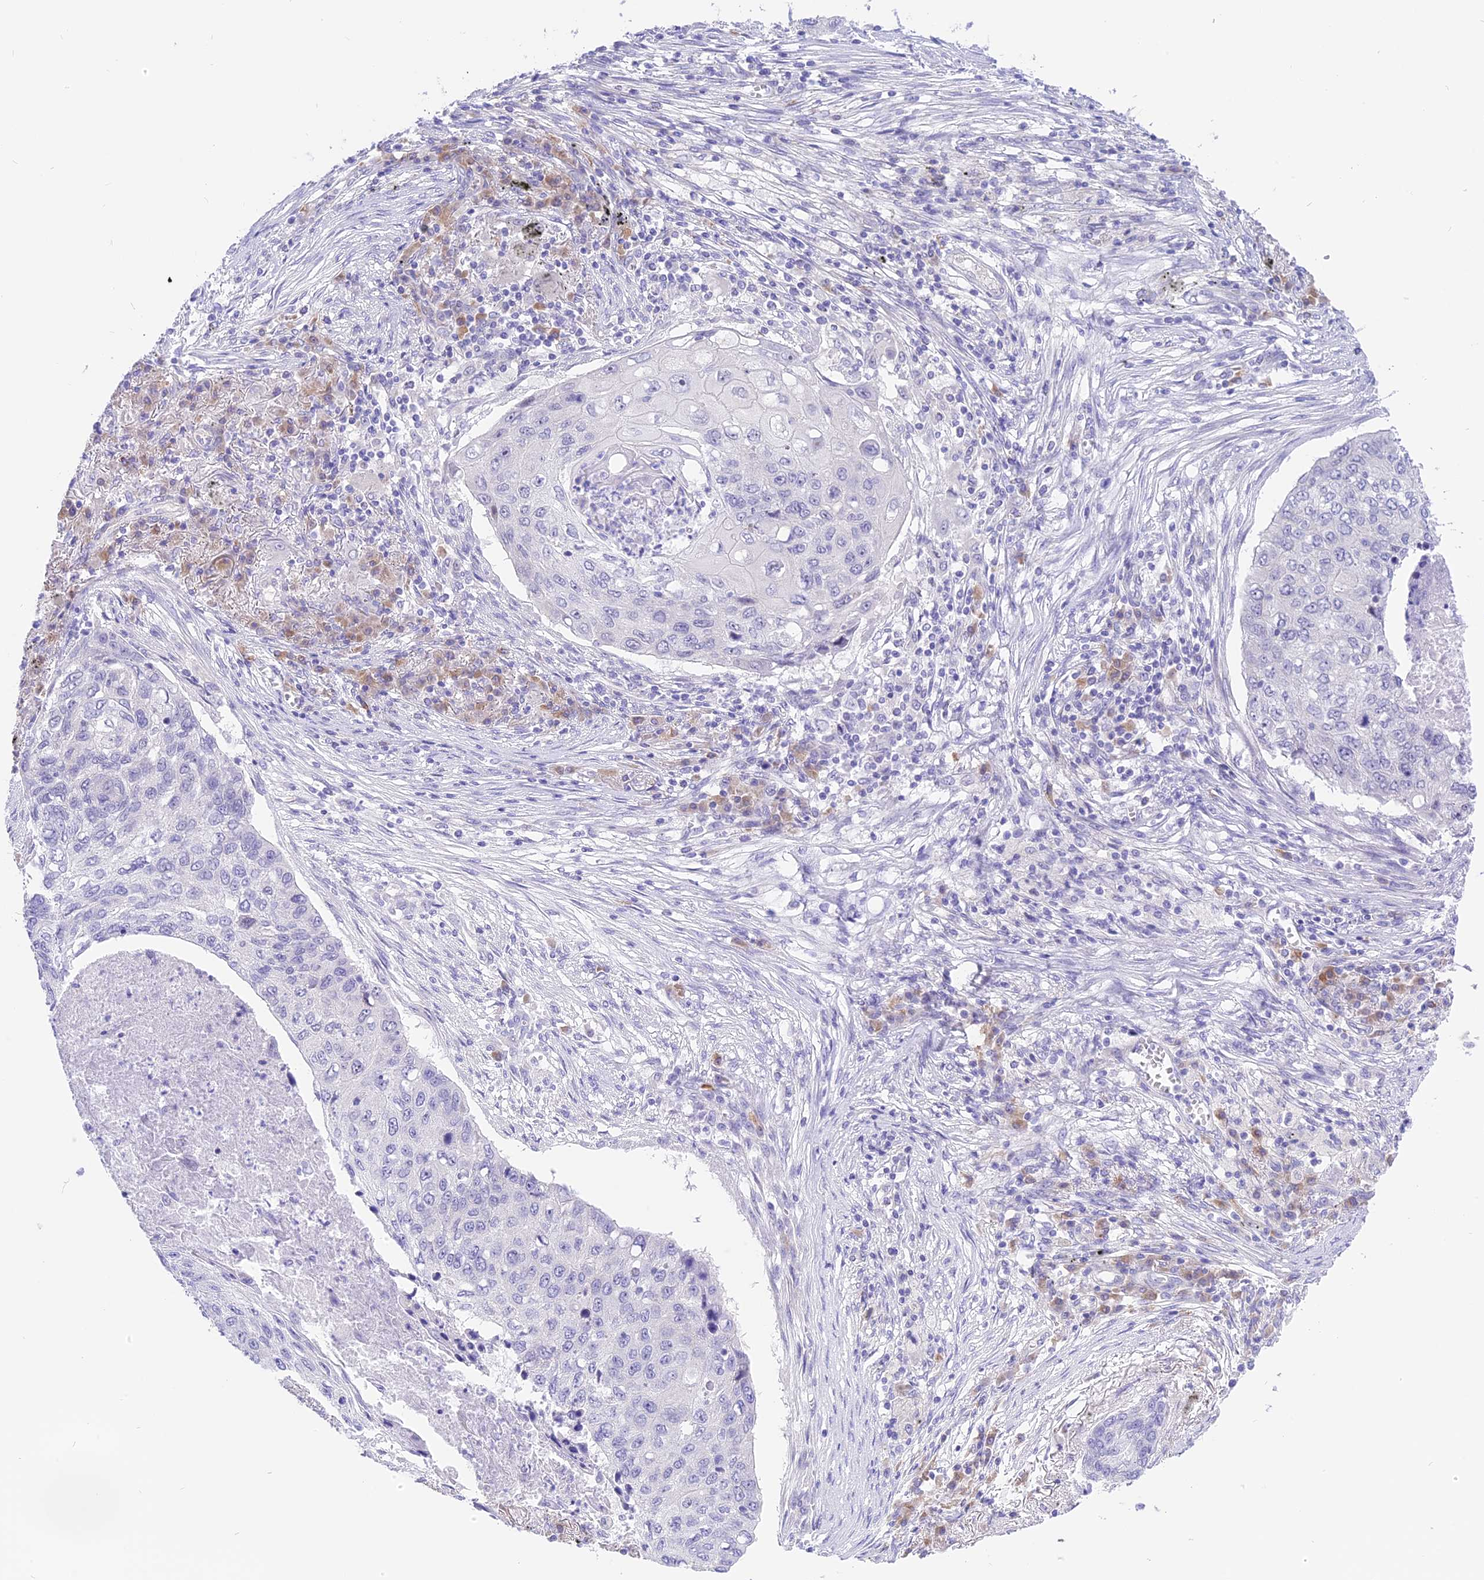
{"staining": {"intensity": "negative", "quantity": "none", "location": "none"}, "tissue": "lung cancer", "cell_type": "Tumor cells", "image_type": "cancer", "snomed": [{"axis": "morphology", "description": "Squamous cell carcinoma, NOS"}, {"axis": "topography", "description": "Lung"}], "caption": "Photomicrograph shows no protein expression in tumor cells of squamous cell carcinoma (lung) tissue. The staining was performed using DAB (3,3'-diaminobenzidine) to visualize the protein expression in brown, while the nuclei were stained in blue with hematoxylin (Magnification: 20x).", "gene": "DCAF16", "patient": {"sex": "female", "age": 63}}